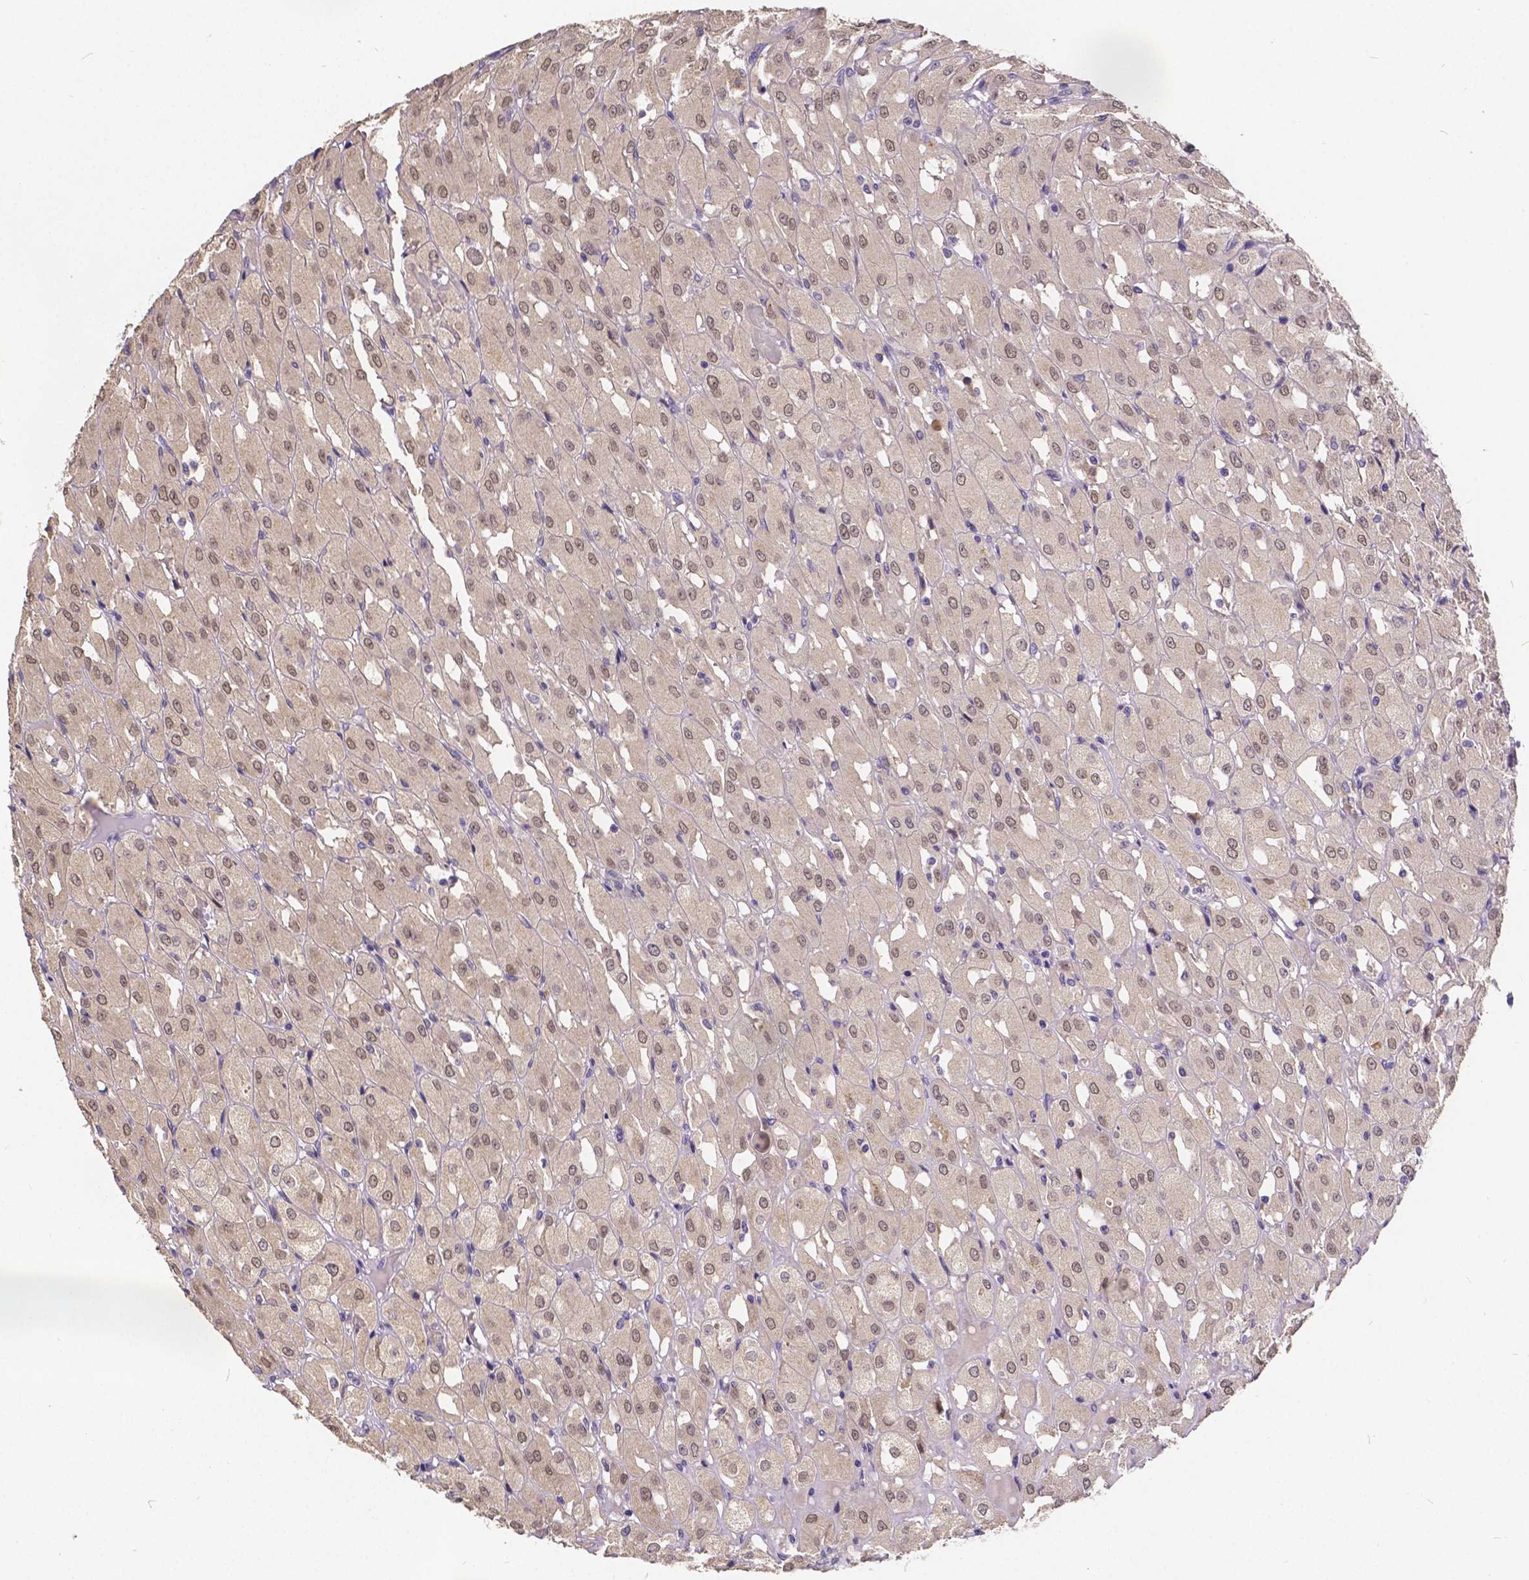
{"staining": {"intensity": "moderate", "quantity": ">75%", "location": "nuclear"}, "tissue": "renal cancer", "cell_type": "Tumor cells", "image_type": "cancer", "snomed": [{"axis": "morphology", "description": "Adenocarcinoma, NOS"}, {"axis": "topography", "description": "Kidney"}], "caption": "A brown stain labels moderate nuclear expression of a protein in human renal cancer tumor cells. (IHC, brightfield microscopy, high magnification).", "gene": "CTNNA2", "patient": {"sex": "male", "age": 72}}